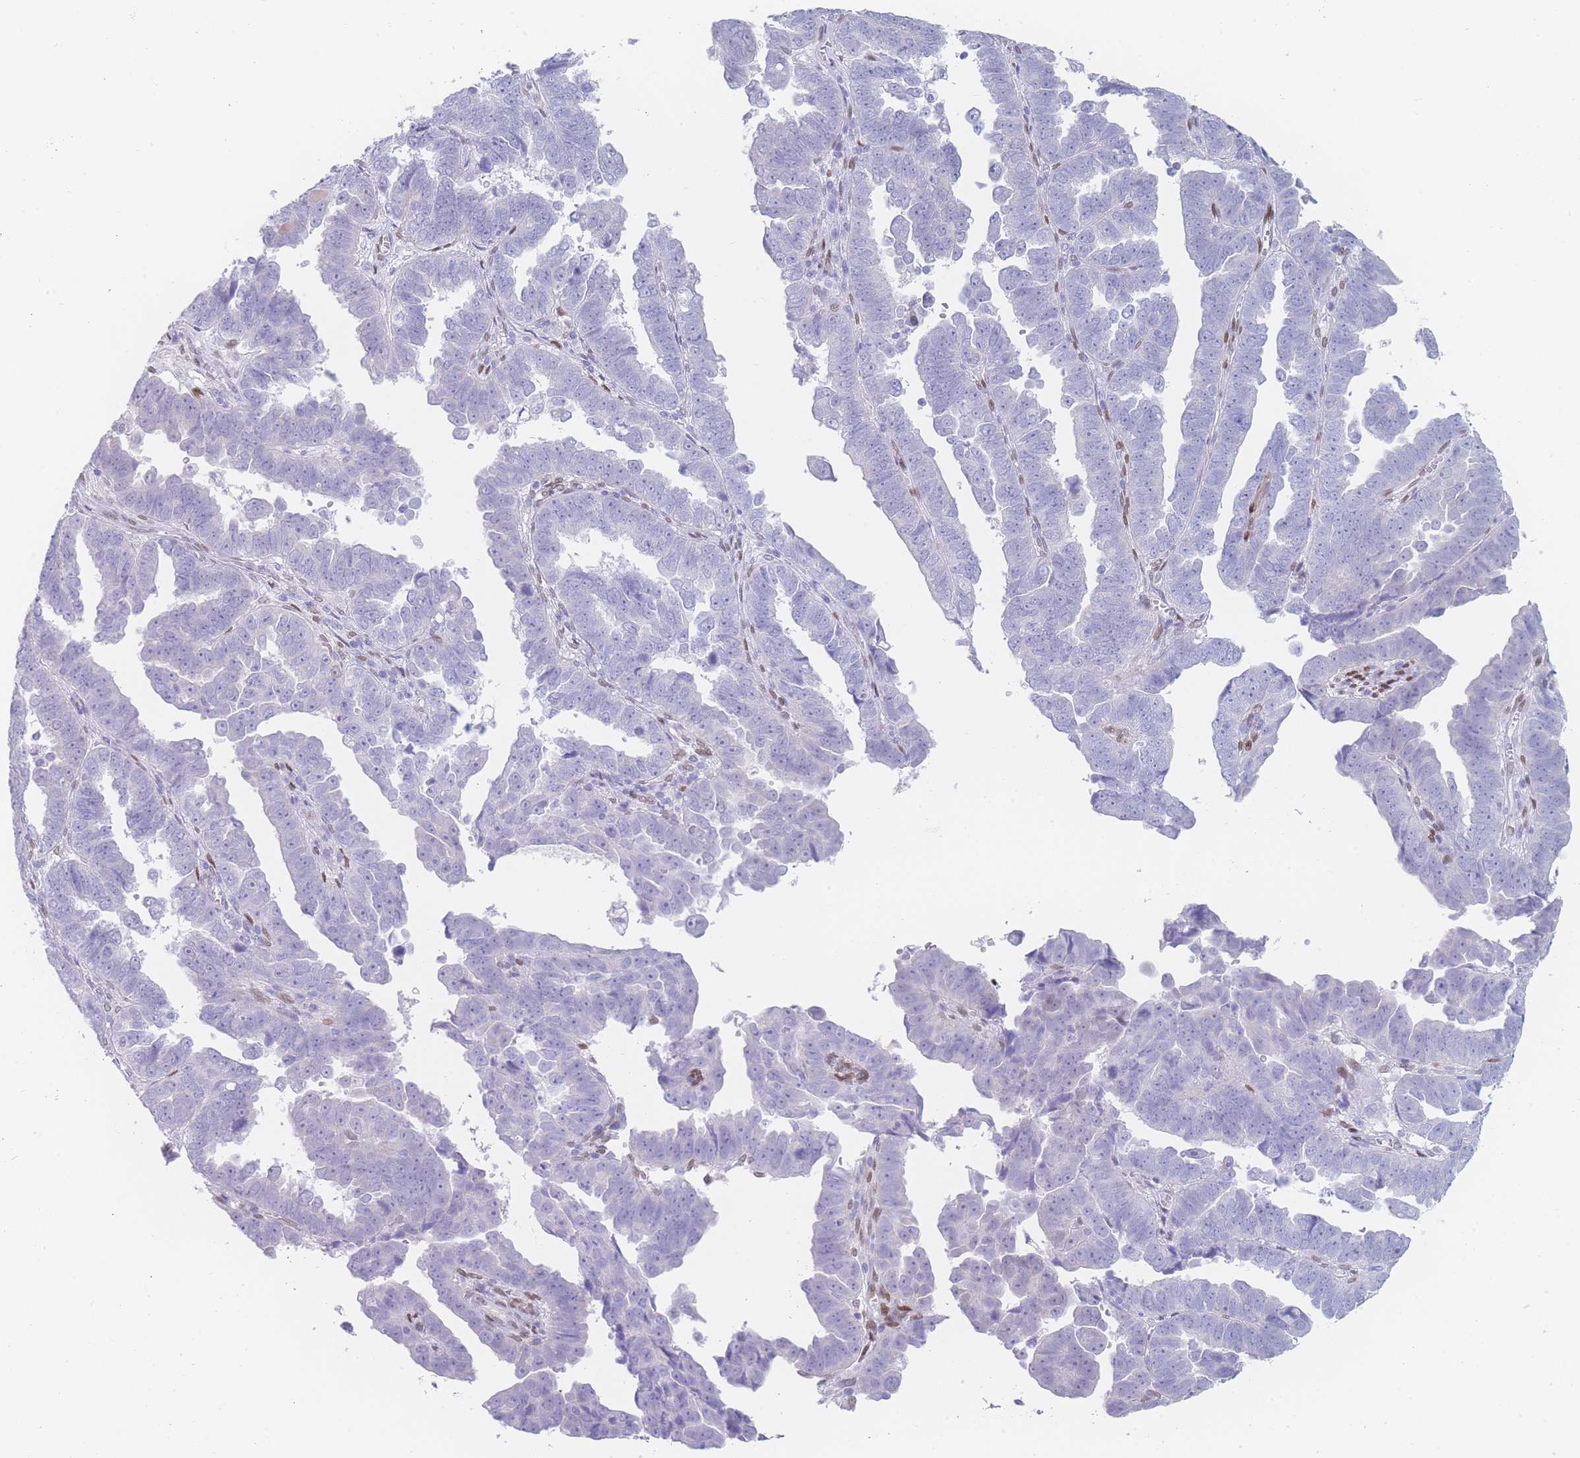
{"staining": {"intensity": "negative", "quantity": "none", "location": "none"}, "tissue": "endometrial cancer", "cell_type": "Tumor cells", "image_type": "cancer", "snomed": [{"axis": "morphology", "description": "Adenocarcinoma, NOS"}, {"axis": "topography", "description": "Endometrium"}], "caption": "The photomicrograph displays no staining of tumor cells in endometrial cancer (adenocarcinoma). (DAB (3,3'-diaminobenzidine) immunohistochemistry (IHC) visualized using brightfield microscopy, high magnification).", "gene": "PSMB5", "patient": {"sex": "female", "age": 75}}